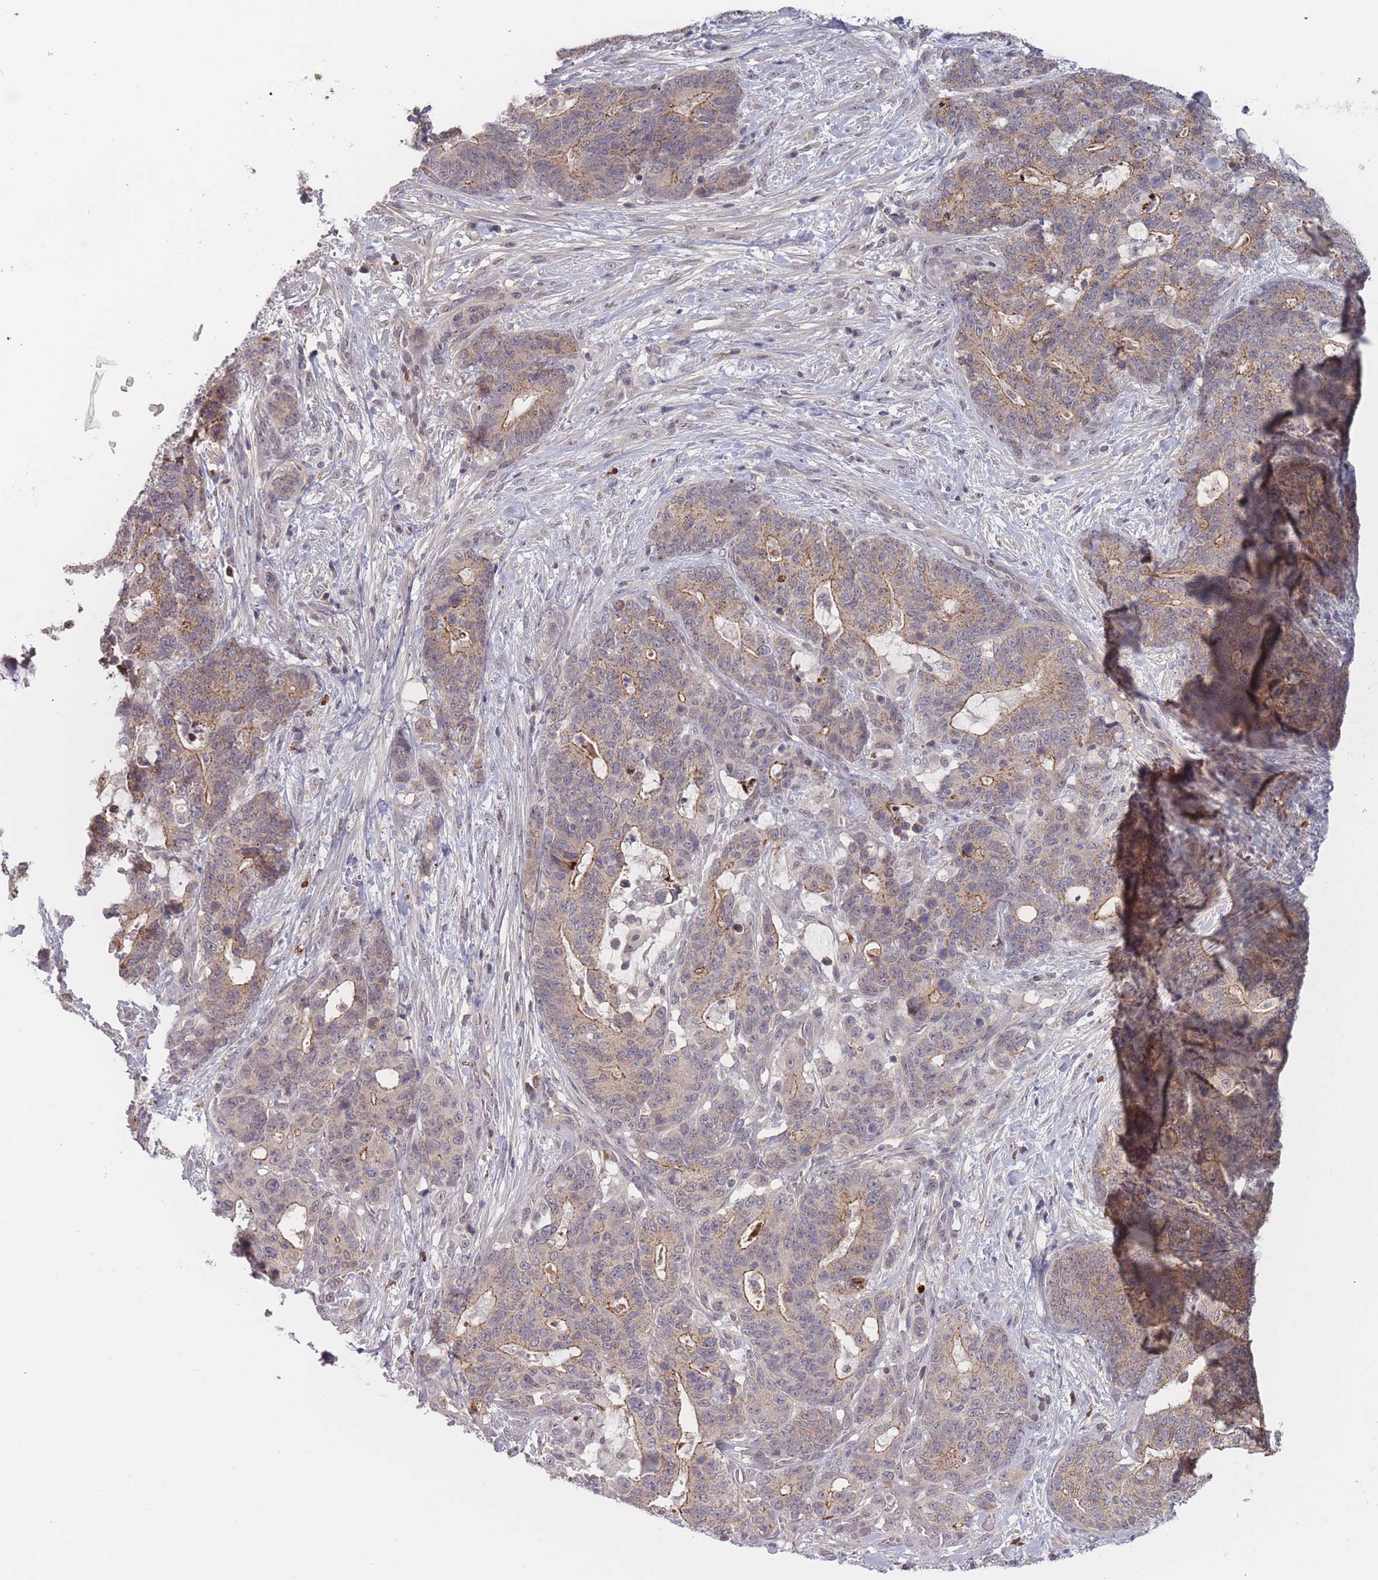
{"staining": {"intensity": "weak", "quantity": "25%-75%", "location": "cytoplasmic/membranous"}, "tissue": "stomach cancer", "cell_type": "Tumor cells", "image_type": "cancer", "snomed": [{"axis": "morphology", "description": "Normal tissue, NOS"}, {"axis": "morphology", "description": "Adenocarcinoma, NOS"}, {"axis": "topography", "description": "Stomach"}], "caption": "A high-resolution image shows immunohistochemistry (IHC) staining of adenocarcinoma (stomach), which reveals weak cytoplasmic/membranous staining in about 25%-75% of tumor cells.", "gene": "TMEM232", "patient": {"sex": "female", "age": 64}}